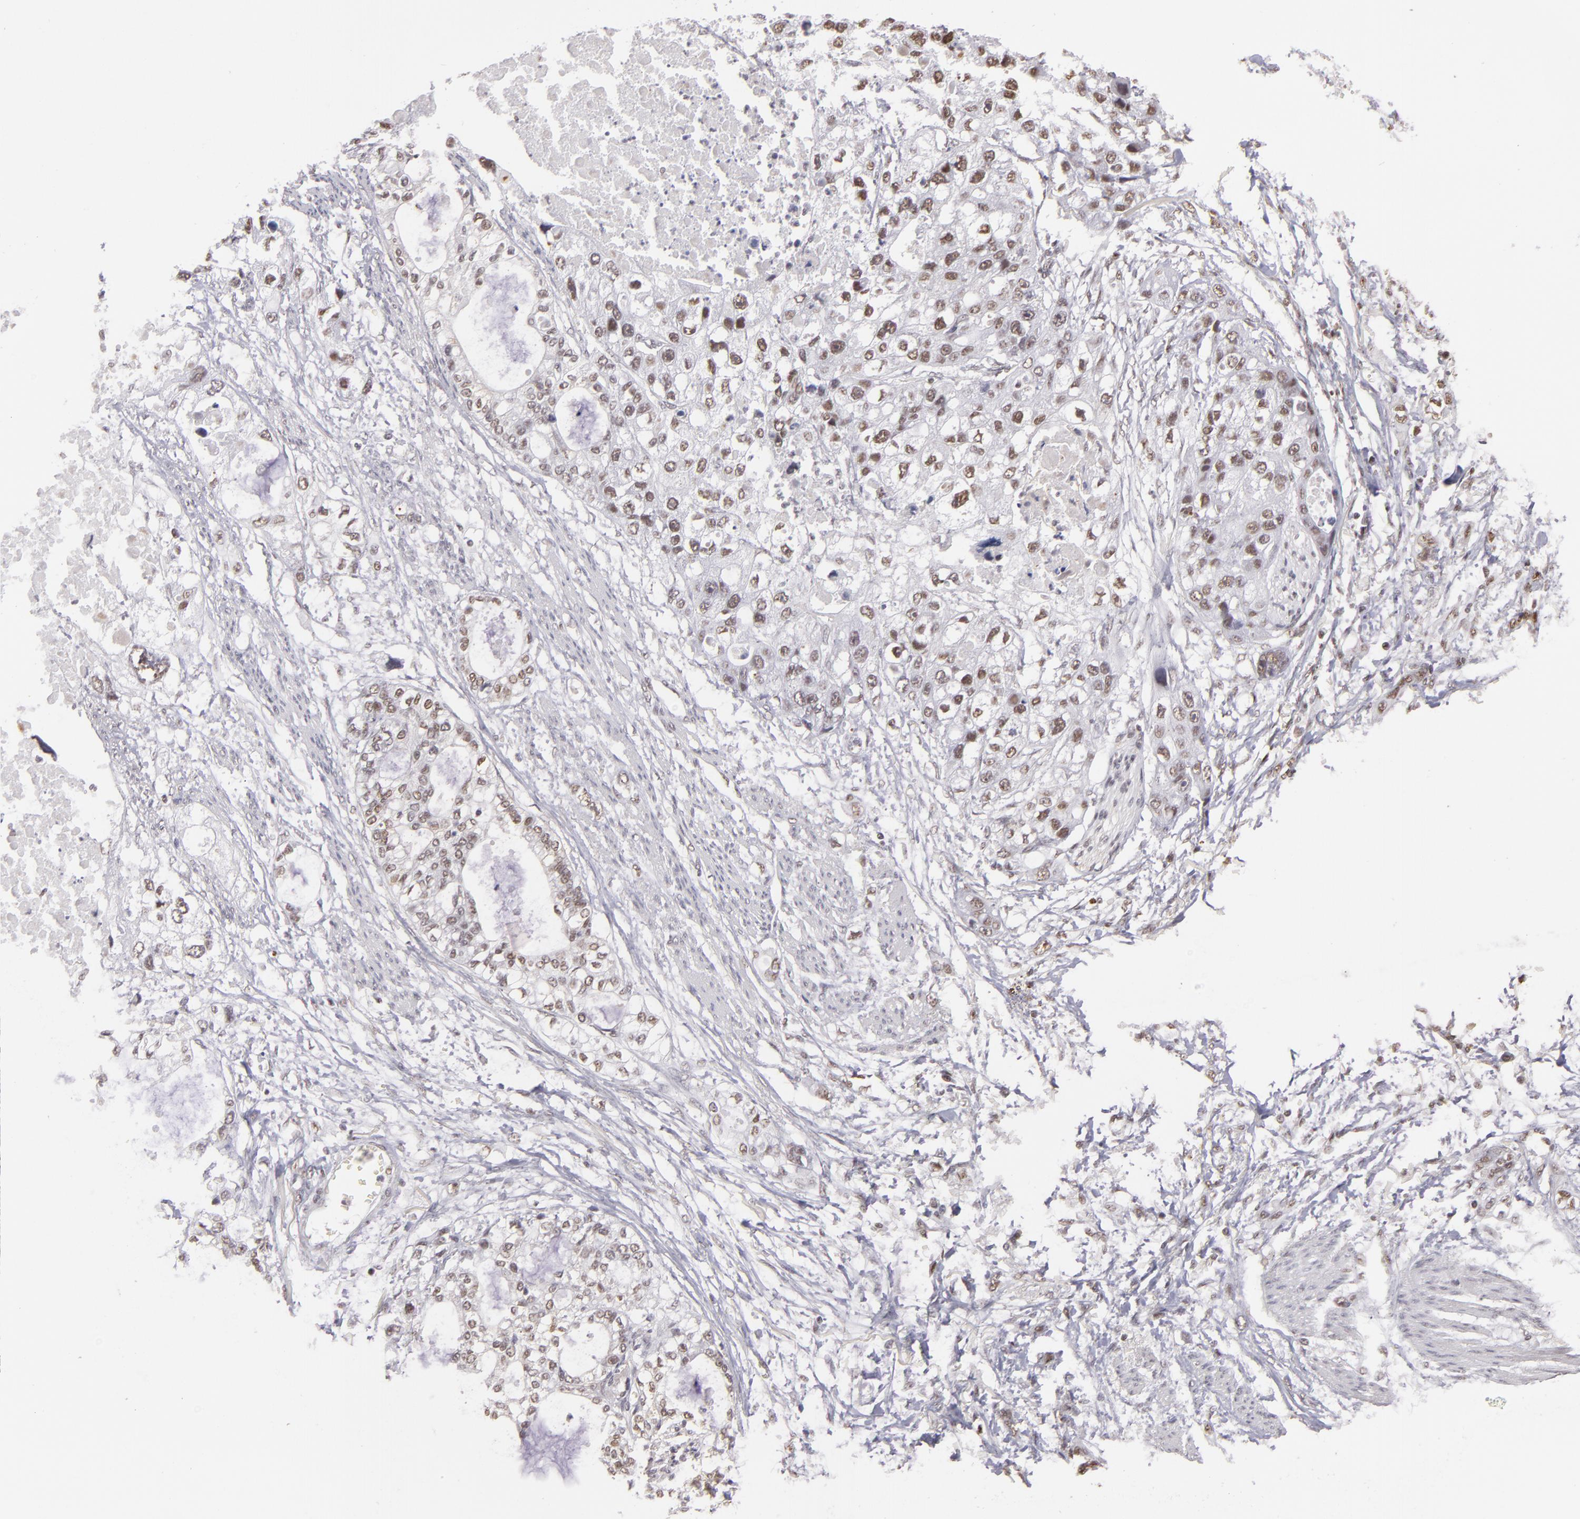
{"staining": {"intensity": "weak", "quantity": "25%-75%", "location": "nuclear"}, "tissue": "stomach cancer", "cell_type": "Tumor cells", "image_type": "cancer", "snomed": [{"axis": "morphology", "description": "Adenocarcinoma, NOS"}, {"axis": "topography", "description": "Stomach, upper"}], "caption": "Adenocarcinoma (stomach) was stained to show a protein in brown. There is low levels of weak nuclear staining in approximately 25%-75% of tumor cells.", "gene": "INTS6", "patient": {"sex": "female", "age": 52}}